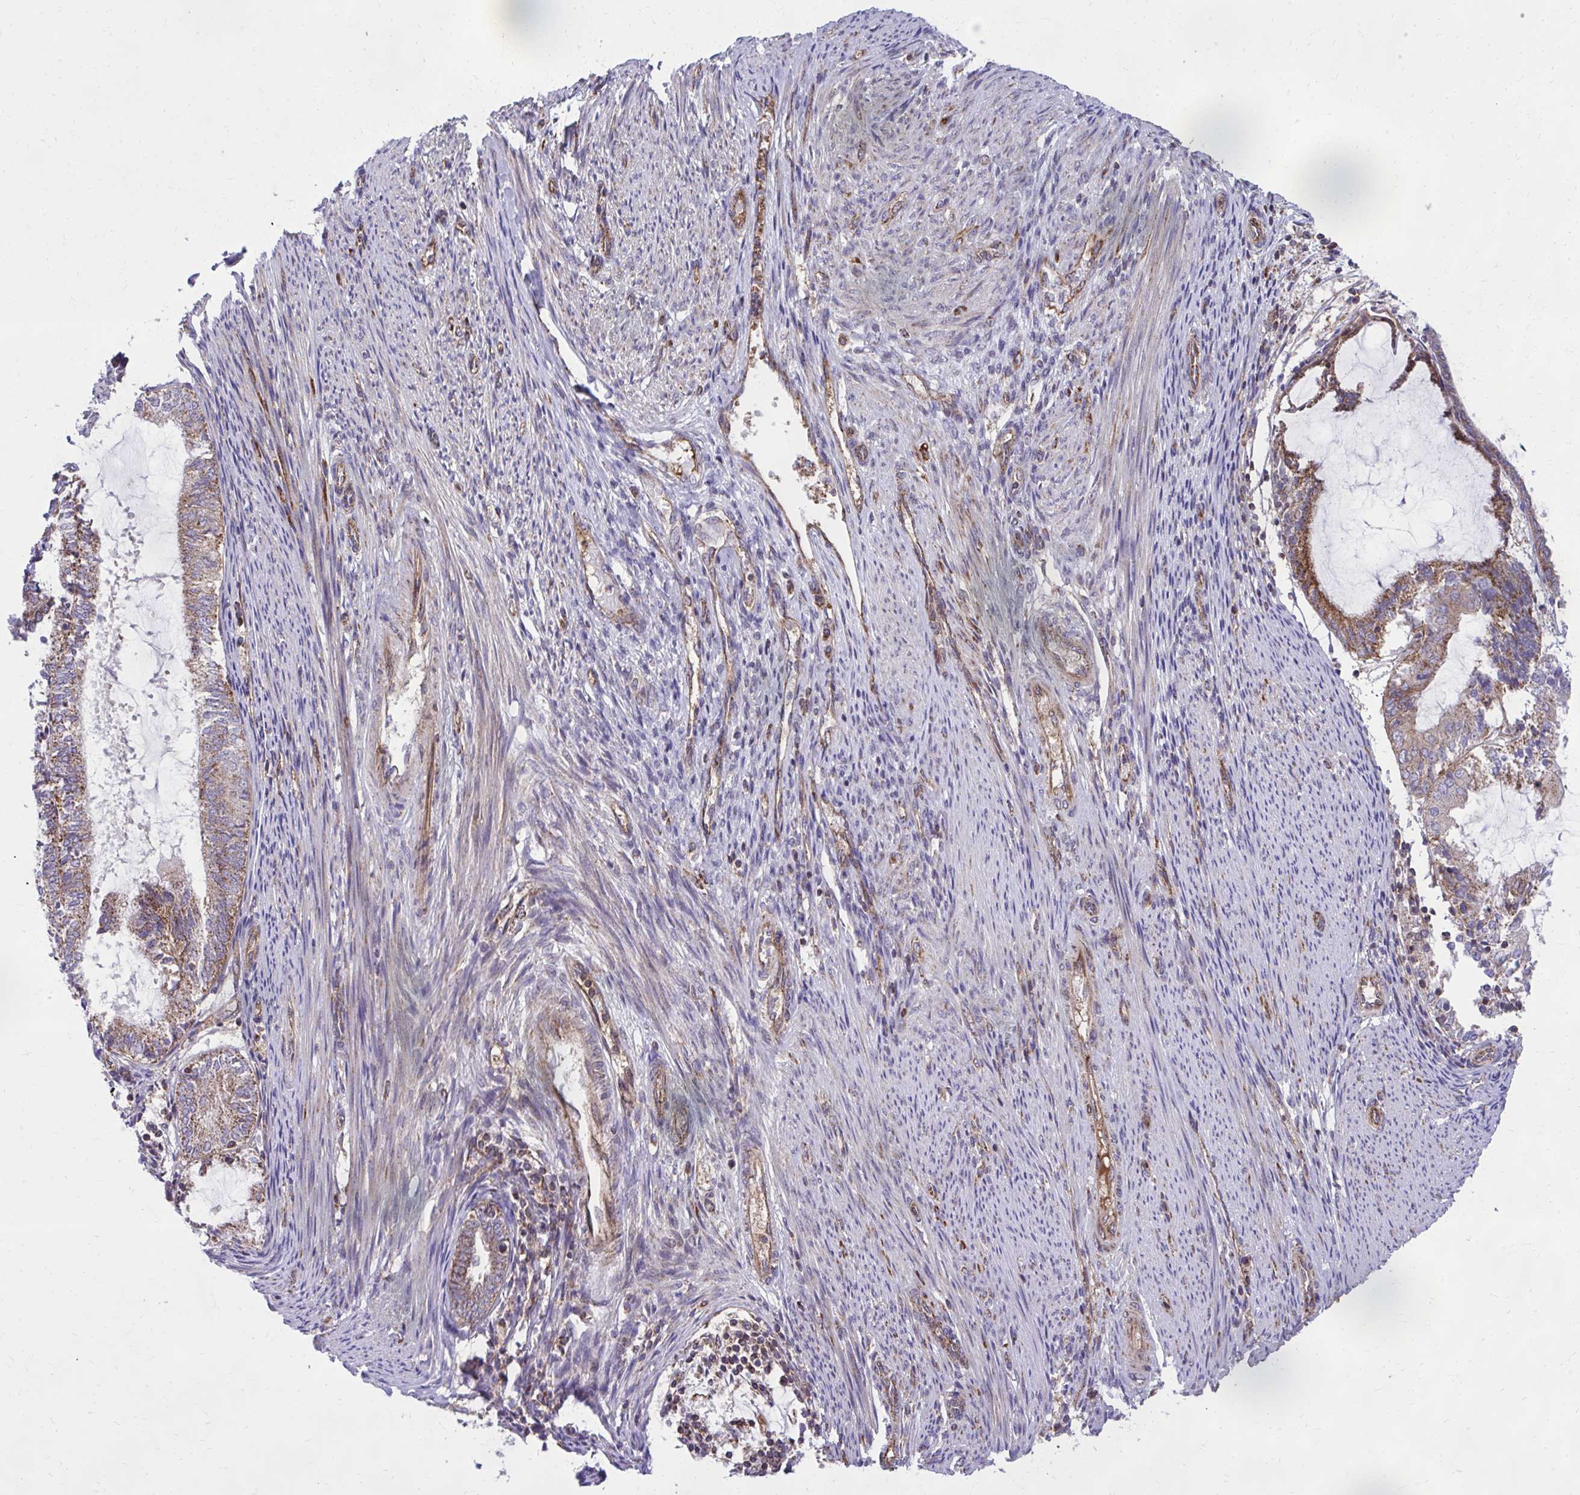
{"staining": {"intensity": "moderate", "quantity": ">75%", "location": "cytoplasmic/membranous"}, "tissue": "endometrial cancer", "cell_type": "Tumor cells", "image_type": "cancer", "snomed": [{"axis": "morphology", "description": "Adenocarcinoma, NOS"}, {"axis": "topography", "description": "Endometrium"}], "caption": "Immunohistochemical staining of human endometrial cancer exhibits moderate cytoplasmic/membranous protein staining in about >75% of tumor cells.", "gene": "NMNAT3", "patient": {"sex": "female", "age": 81}}